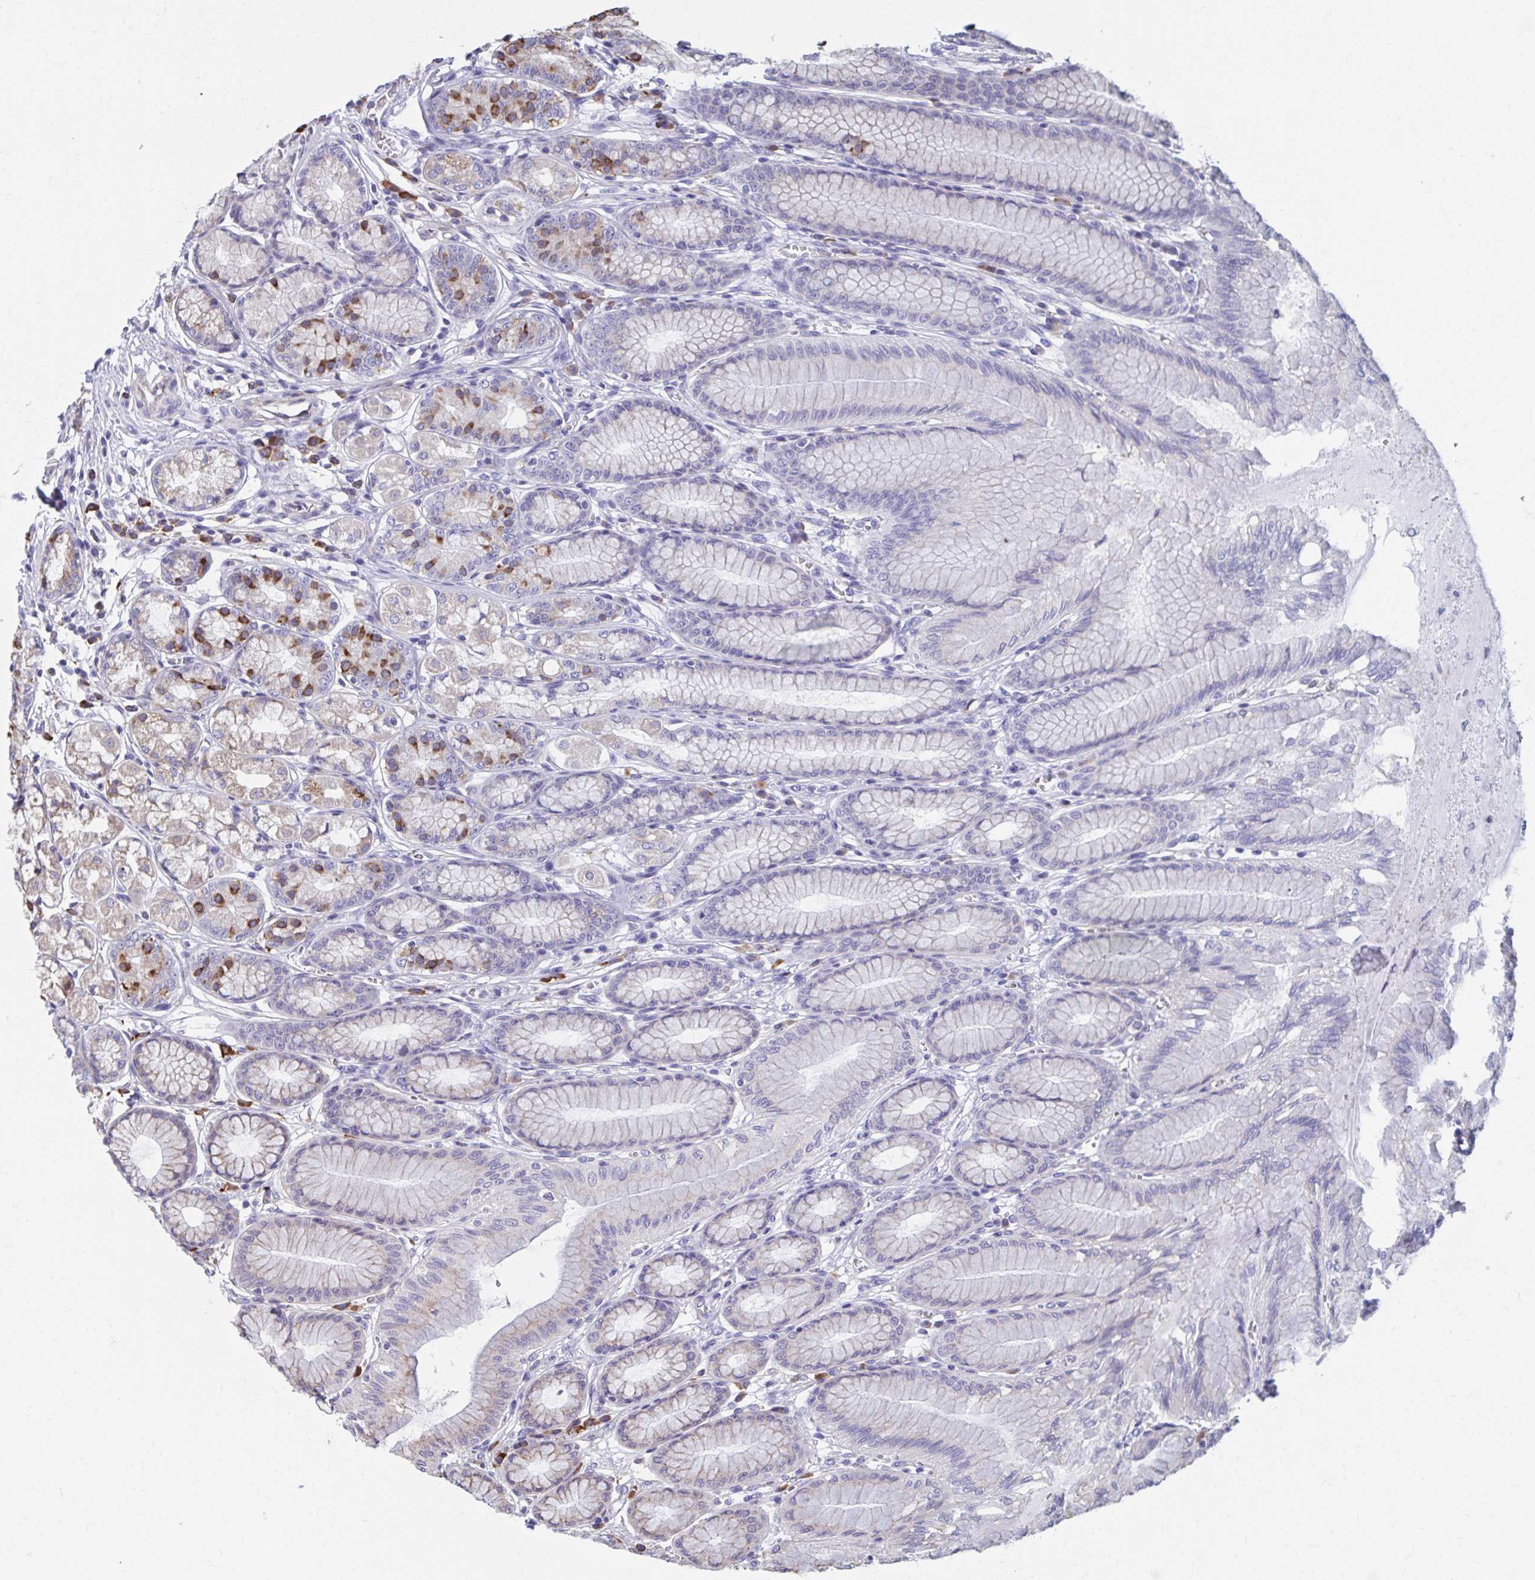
{"staining": {"intensity": "moderate", "quantity": "<25%", "location": "cytoplasmic/membranous"}, "tissue": "stomach", "cell_type": "Glandular cells", "image_type": "normal", "snomed": [{"axis": "morphology", "description": "Normal tissue, NOS"}, {"axis": "topography", "description": "Stomach"}, {"axis": "topography", "description": "Stomach, lower"}], "caption": "A high-resolution micrograph shows IHC staining of benign stomach, which exhibits moderate cytoplasmic/membranous positivity in about <25% of glandular cells. The staining is performed using DAB (3,3'-diaminobenzidine) brown chromogen to label protein expression. The nuclei are counter-stained blue using hematoxylin.", "gene": "FKBP2", "patient": {"sex": "male", "age": 76}}